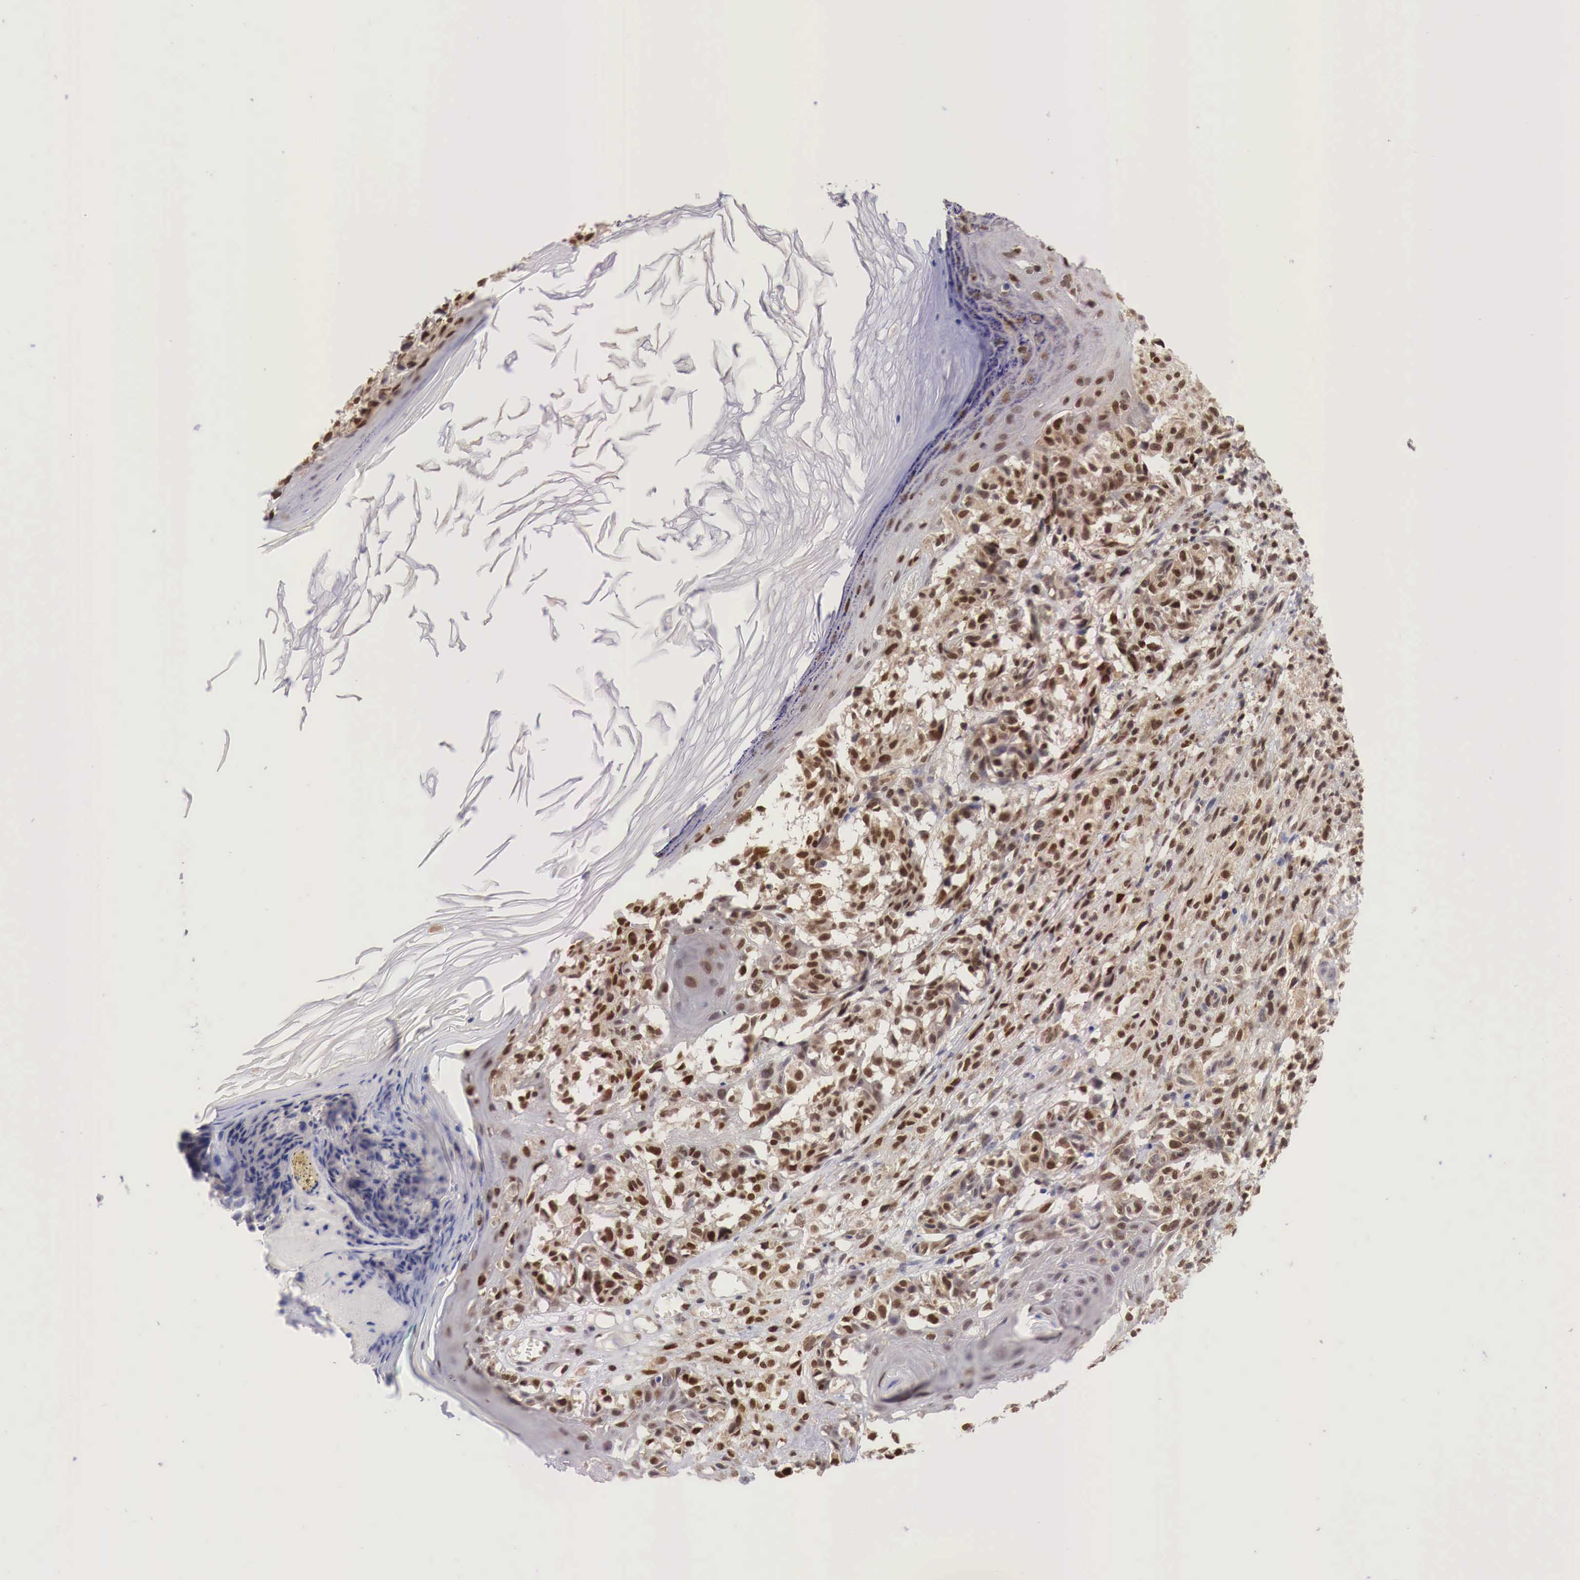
{"staining": {"intensity": "moderate", "quantity": ">75%", "location": "cytoplasmic/membranous,nuclear"}, "tissue": "melanoma", "cell_type": "Tumor cells", "image_type": "cancer", "snomed": [{"axis": "morphology", "description": "Malignant melanoma, NOS"}, {"axis": "topography", "description": "Skin"}], "caption": "IHC of human melanoma reveals medium levels of moderate cytoplasmic/membranous and nuclear staining in about >75% of tumor cells. (DAB IHC, brown staining for protein, blue staining for nuclei).", "gene": "PABIR2", "patient": {"sex": "male", "age": 80}}